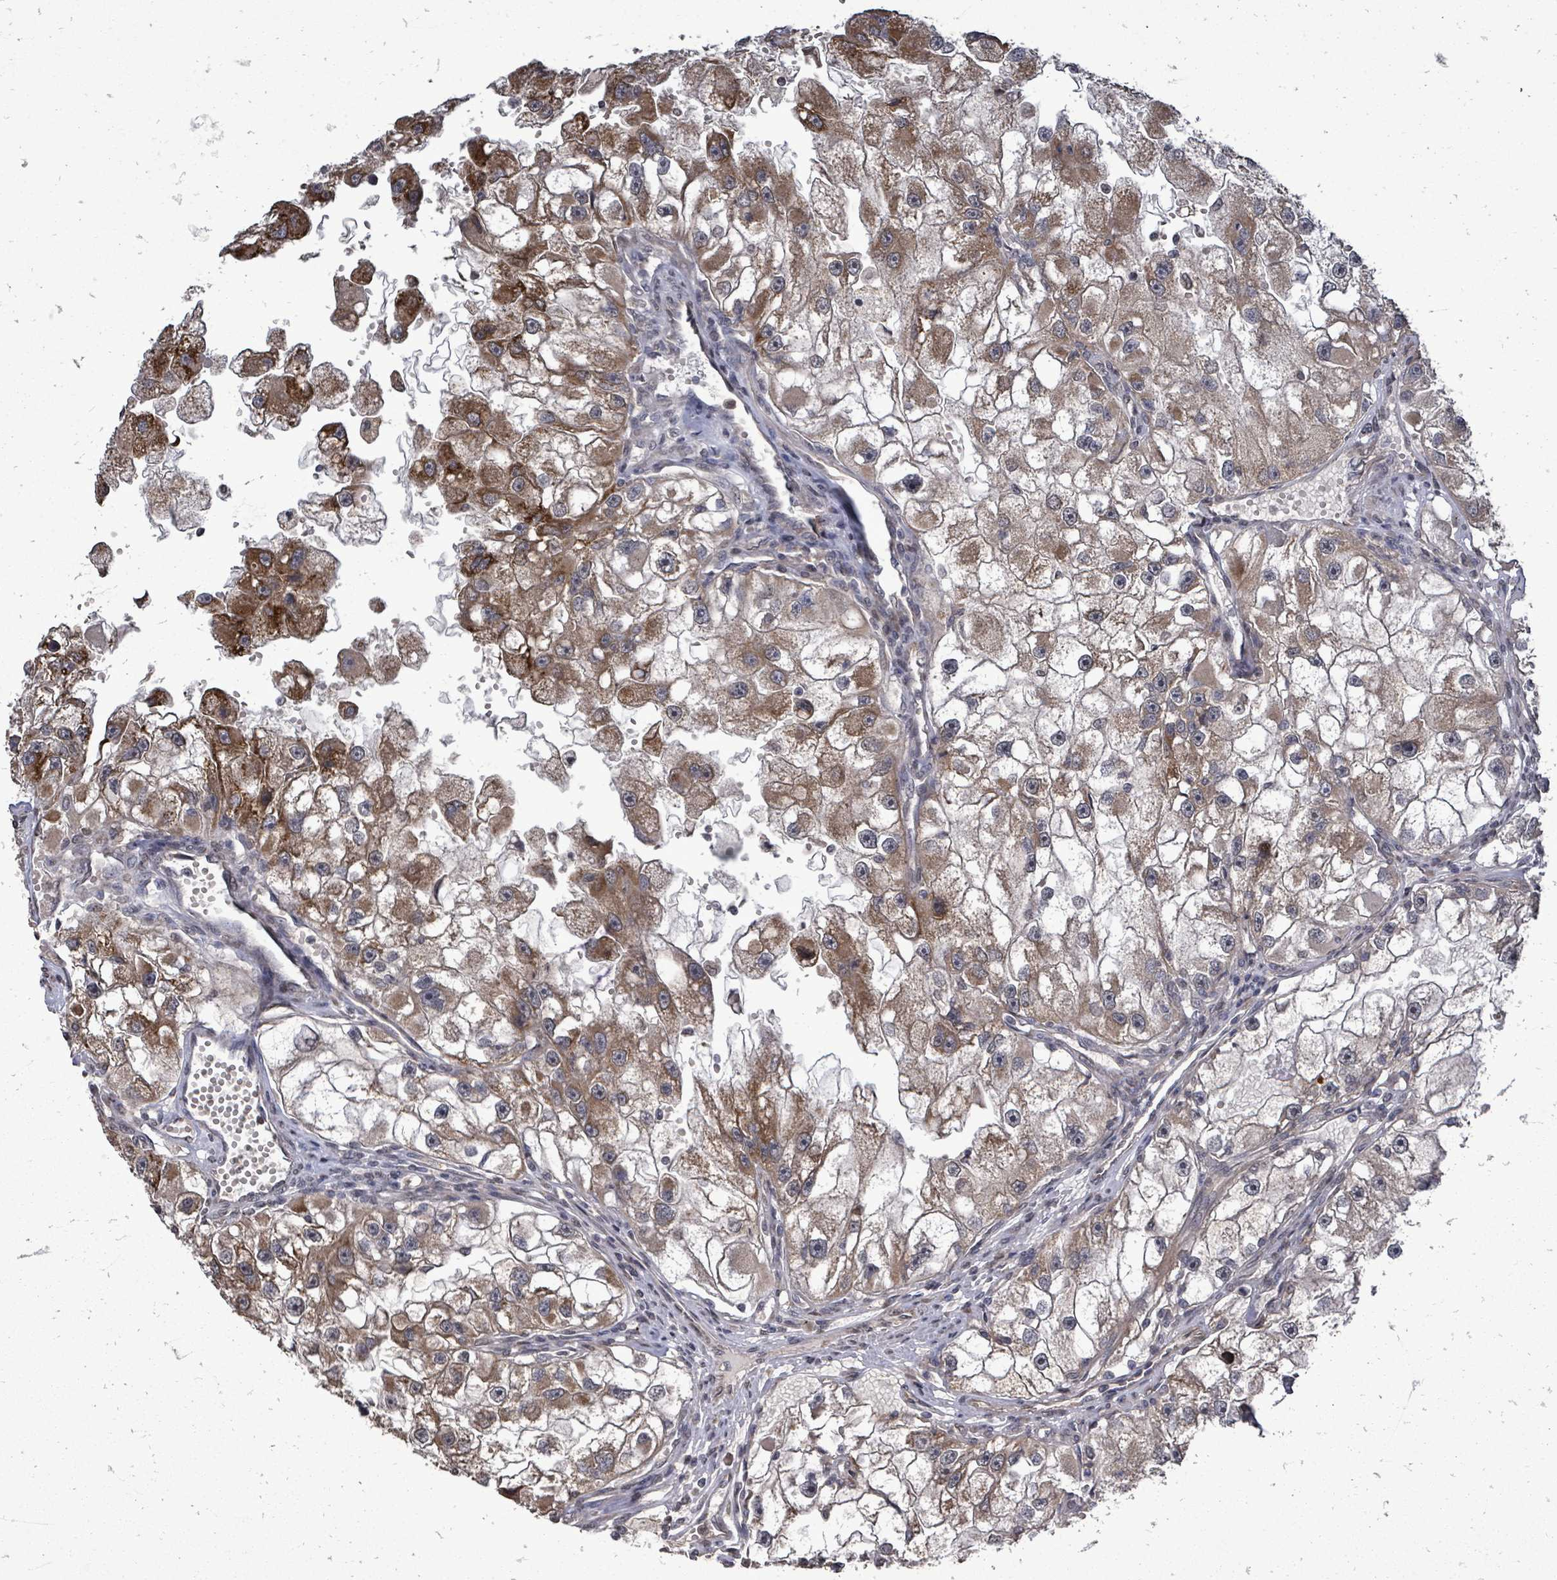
{"staining": {"intensity": "moderate", "quantity": ">75%", "location": "cytoplasmic/membranous"}, "tissue": "renal cancer", "cell_type": "Tumor cells", "image_type": "cancer", "snomed": [{"axis": "morphology", "description": "Adenocarcinoma, NOS"}, {"axis": "topography", "description": "Kidney"}], "caption": "A high-resolution histopathology image shows IHC staining of renal adenocarcinoma, which exhibits moderate cytoplasmic/membranous positivity in approximately >75% of tumor cells. Nuclei are stained in blue.", "gene": "RALGAPB", "patient": {"sex": "male", "age": 63}}